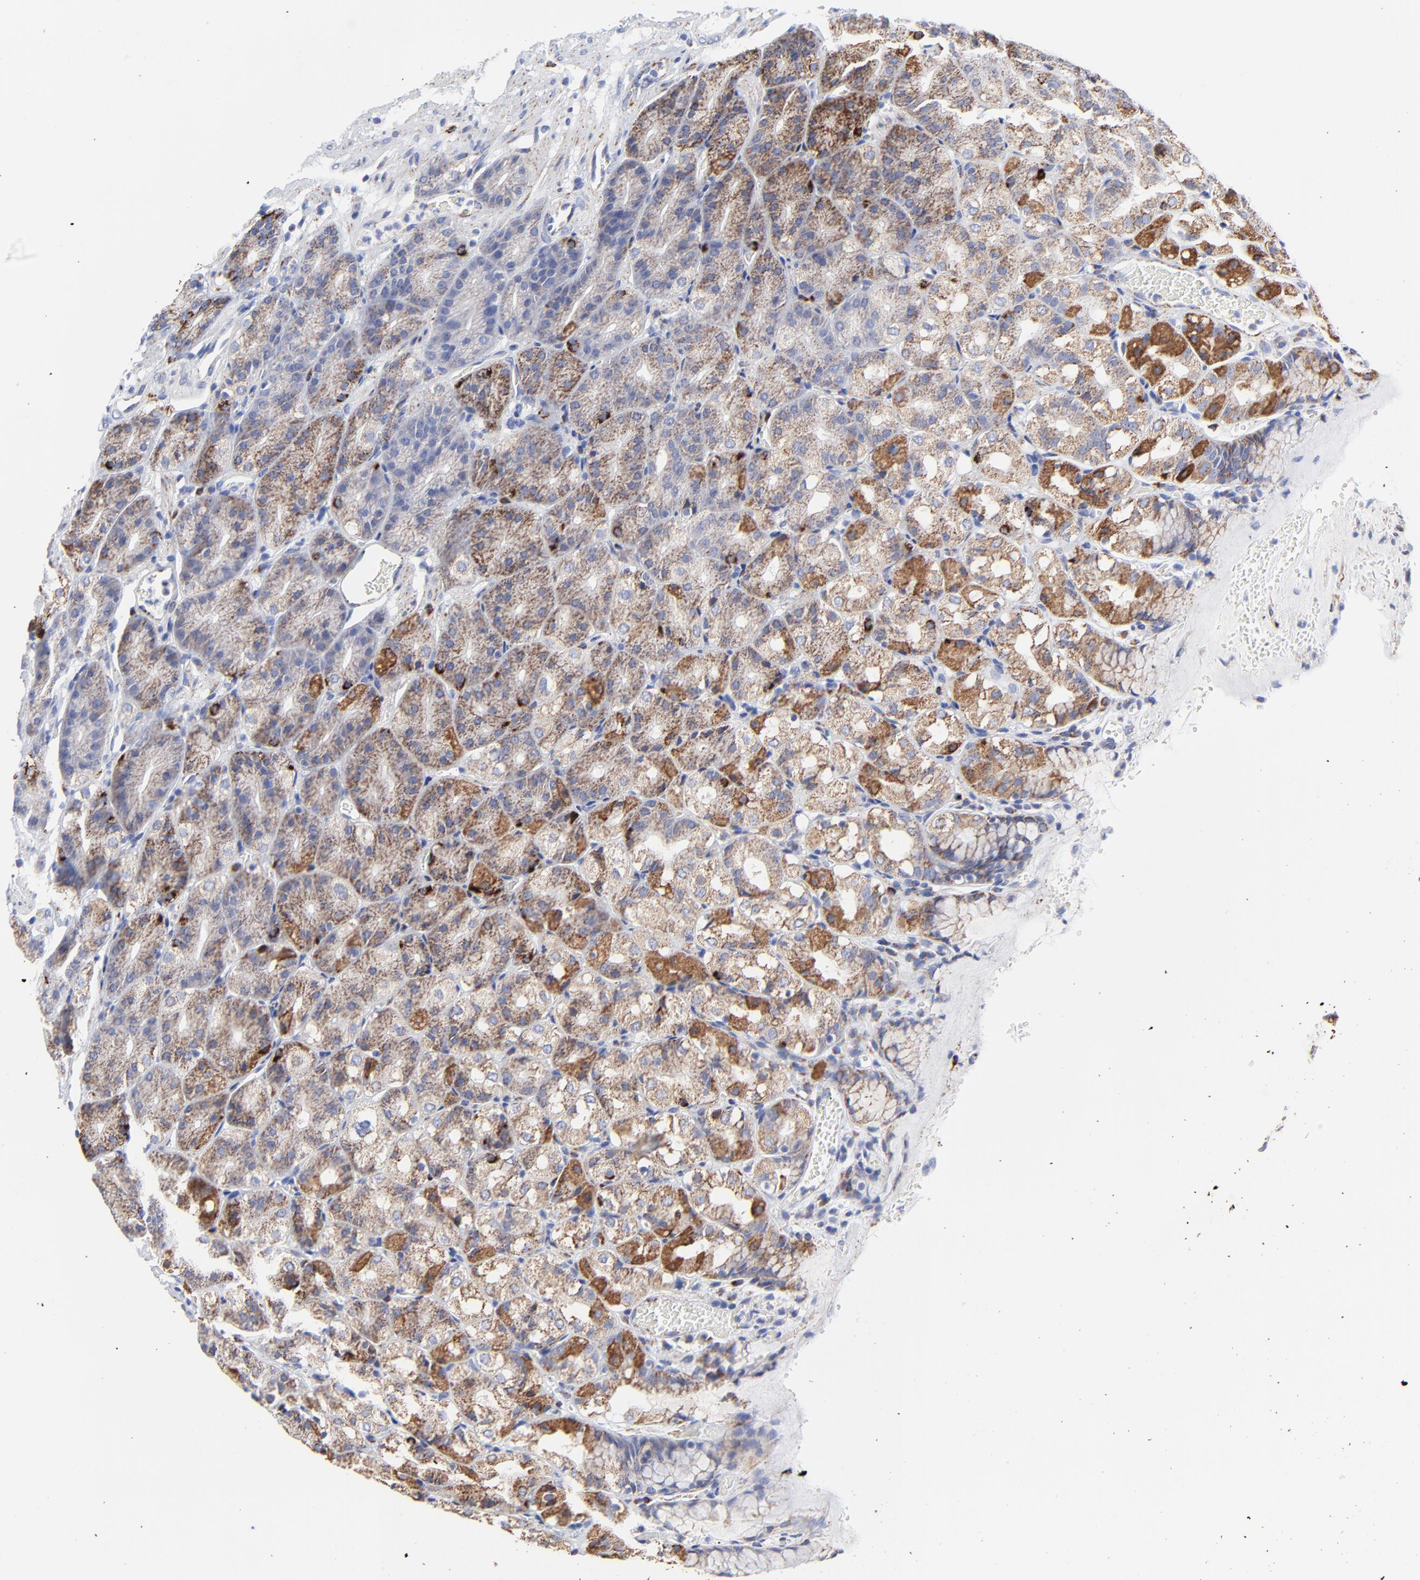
{"staining": {"intensity": "moderate", "quantity": ">75%", "location": "cytoplasmic/membranous"}, "tissue": "stomach", "cell_type": "Glandular cells", "image_type": "normal", "snomed": [{"axis": "morphology", "description": "Normal tissue, NOS"}, {"axis": "topography", "description": "Stomach, upper"}], "caption": "Protein analysis of unremarkable stomach displays moderate cytoplasmic/membranous positivity in about >75% of glandular cells. (DAB (3,3'-diaminobenzidine) IHC with brightfield microscopy, high magnification).", "gene": "PINK1", "patient": {"sex": "female", "age": 81}}